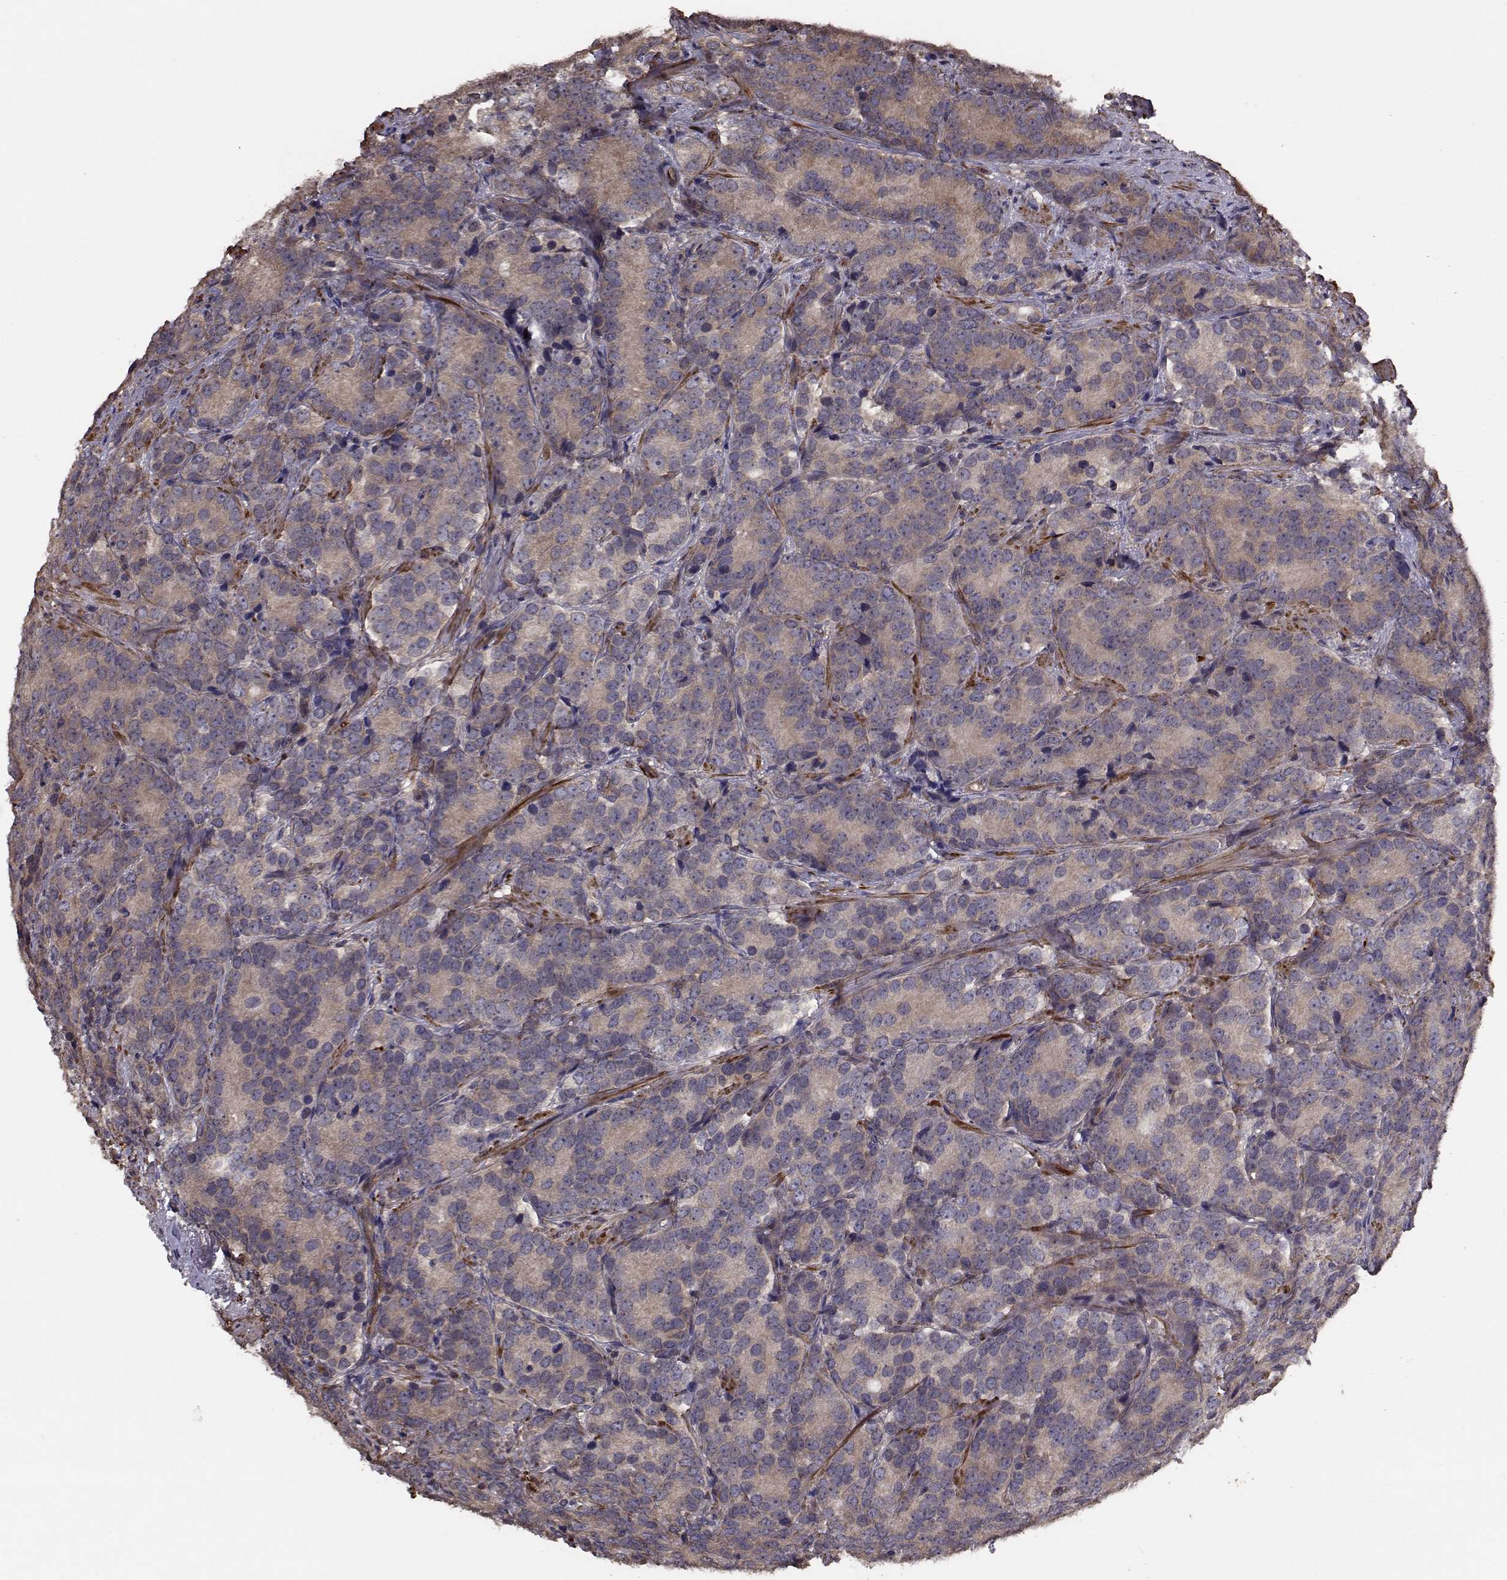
{"staining": {"intensity": "weak", "quantity": ">75%", "location": "cytoplasmic/membranous"}, "tissue": "prostate cancer", "cell_type": "Tumor cells", "image_type": "cancer", "snomed": [{"axis": "morphology", "description": "Adenocarcinoma, NOS"}, {"axis": "topography", "description": "Prostate"}], "caption": "Weak cytoplasmic/membranous protein staining is appreciated in approximately >75% of tumor cells in prostate cancer.", "gene": "TRIP10", "patient": {"sex": "male", "age": 71}}